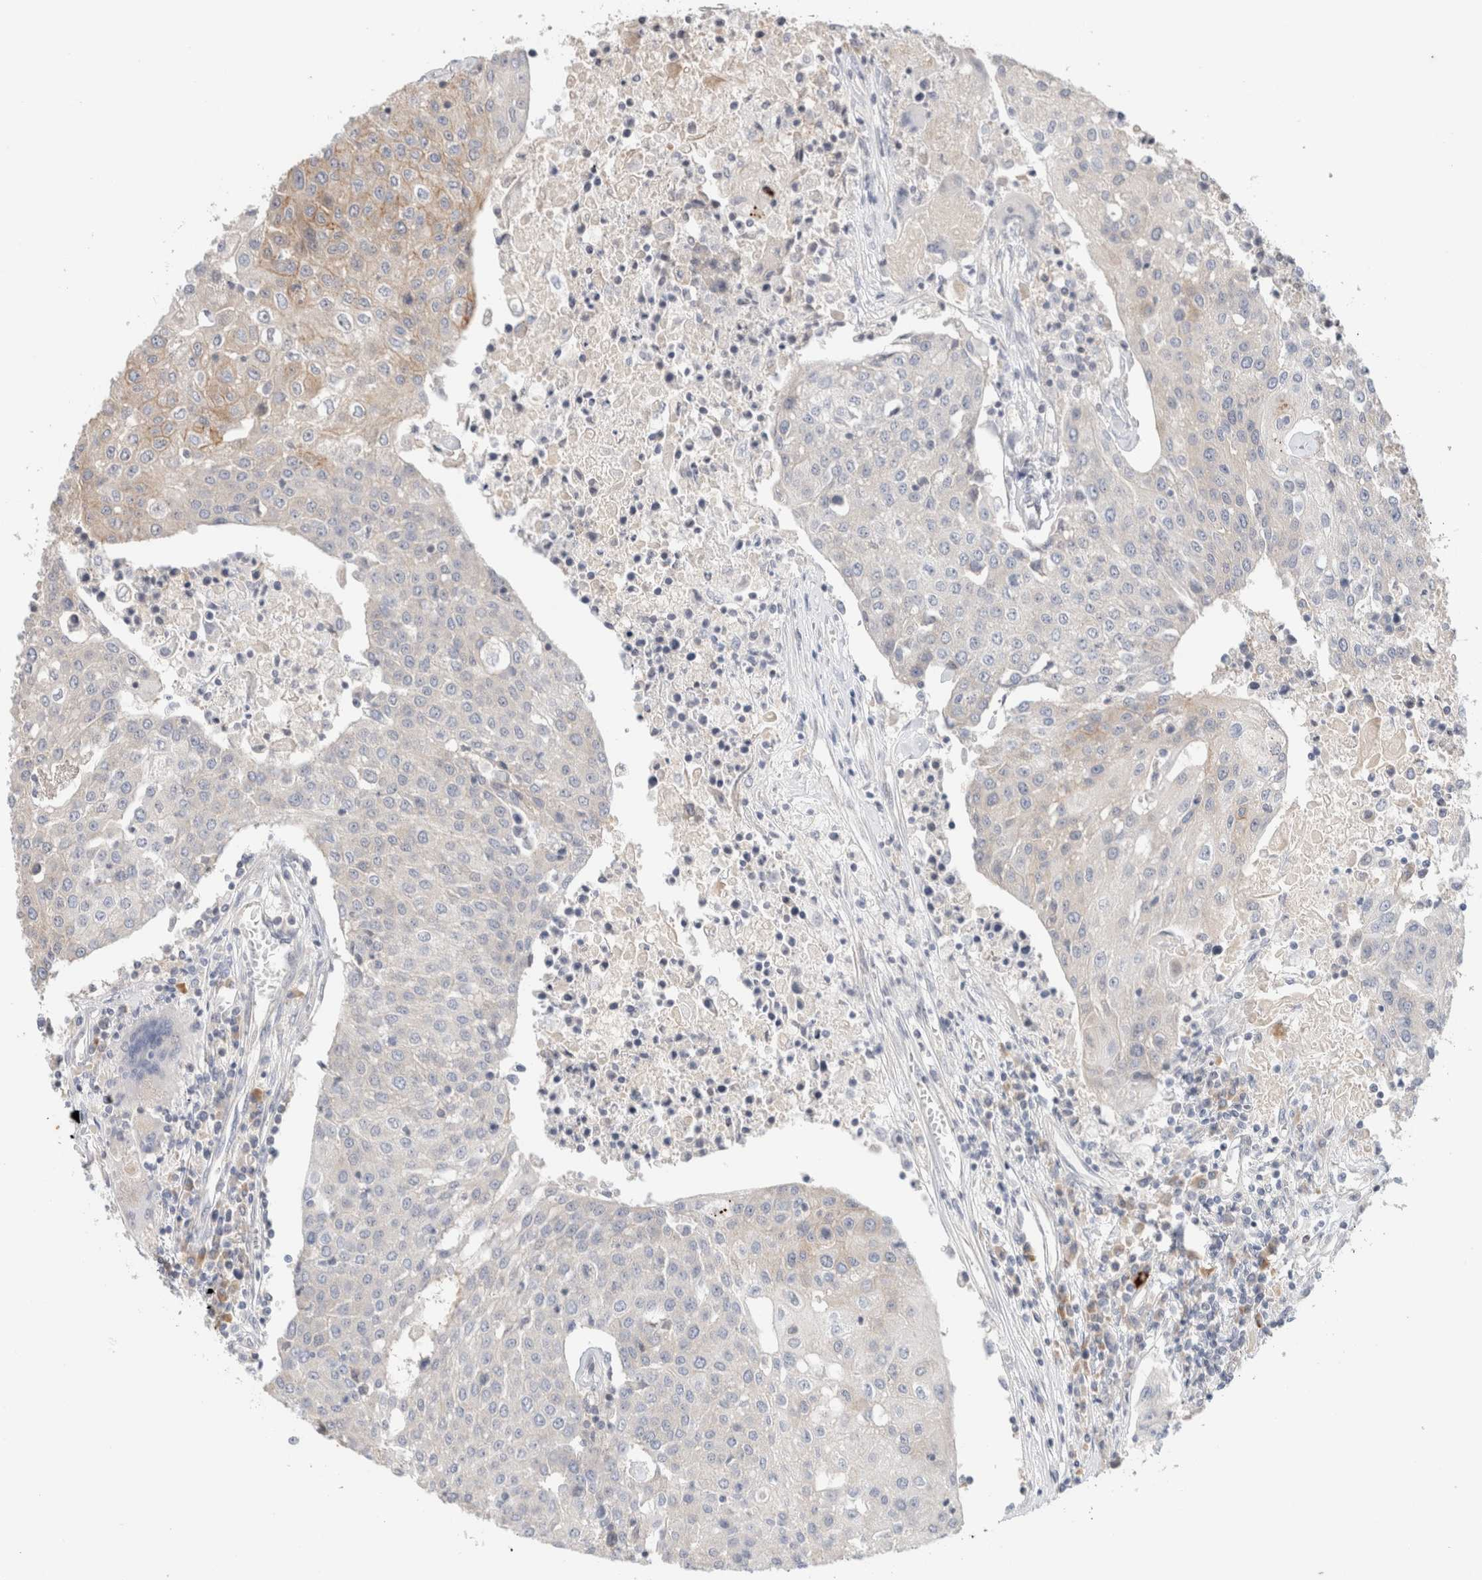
{"staining": {"intensity": "weak", "quantity": "<25%", "location": "cytoplasmic/membranous"}, "tissue": "urothelial cancer", "cell_type": "Tumor cells", "image_type": "cancer", "snomed": [{"axis": "morphology", "description": "Urothelial carcinoma, High grade"}, {"axis": "topography", "description": "Urinary bladder"}], "caption": "A micrograph of human urothelial carcinoma (high-grade) is negative for staining in tumor cells.", "gene": "SPRTN", "patient": {"sex": "female", "age": 85}}